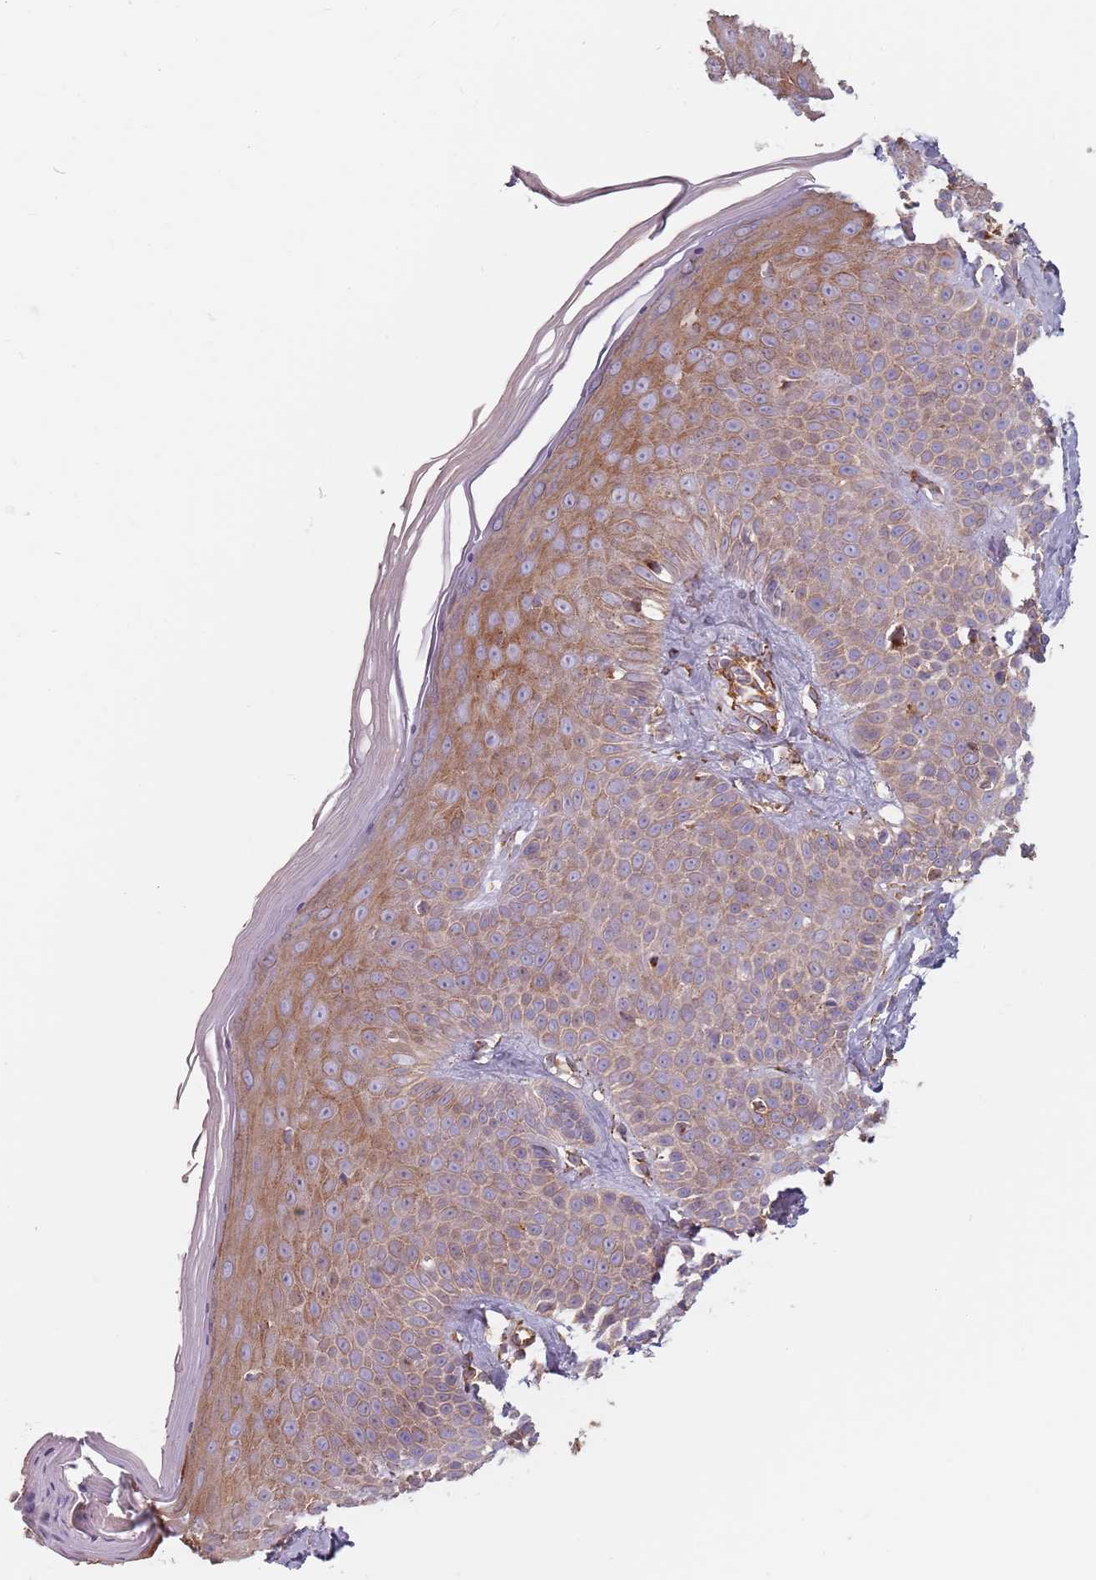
{"staining": {"intensity": "moderate", "quantity": ">75%", "location": "cytoplasmic/membranous"}, "tissue": "skin", "cell_type": "Keratinocytes", "image_type": "normal", "snomed": [{"axis": "morphology", "description": "Normal tissue, NOS"}, {"axis": "topography", "description": "Skin"}], "caption": "Immunohistochemistry (IHC) of unremarkable human skin demonstrates medium levels of moderate cytoplasmic/membranous staining in approximately >75% of keratinocytes.", "gene": "TPD52L2", "patient": {"sex": "female", "age": 58}}